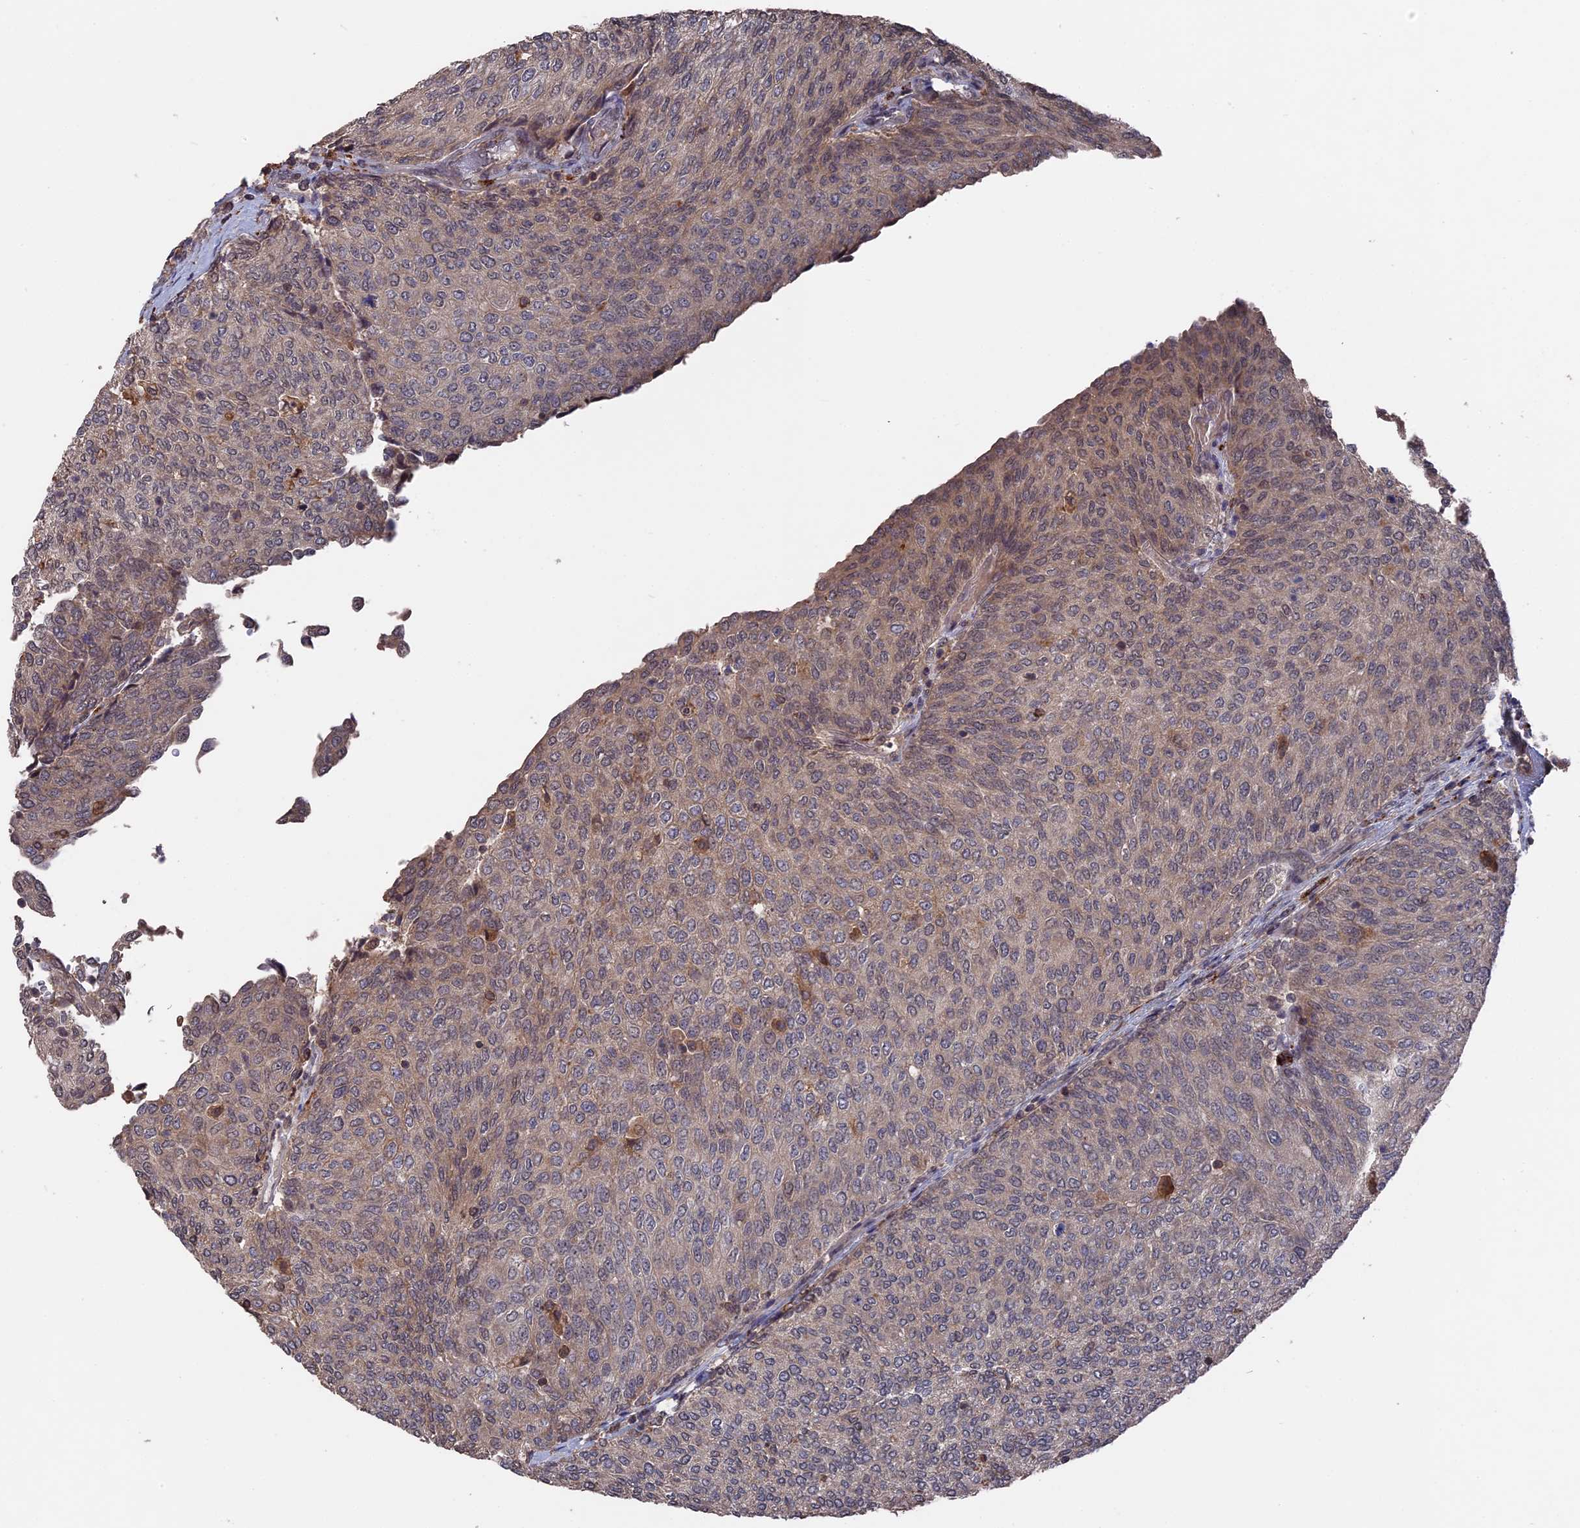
{"staining": {"intensity": "weak", "quantity": "25%-75%", "location": "cytoplasmic/membranous,nuclear"}, "tissue": "urothelial cancer", "cell_type": "Tumor cells", "image_type": "cancer", "snomed": [{"axis": "morphology", "description": "Urothelial carcinoma, Low grade"}, {"axis": "topography", "description": "Urinary bladder"}], "caption": "Human urothelial cancer stained with a protein marker demonstrates weak staining in tumor cells.", "gene": "TELO2", "patient": {"sex": "female", "age": 79}}